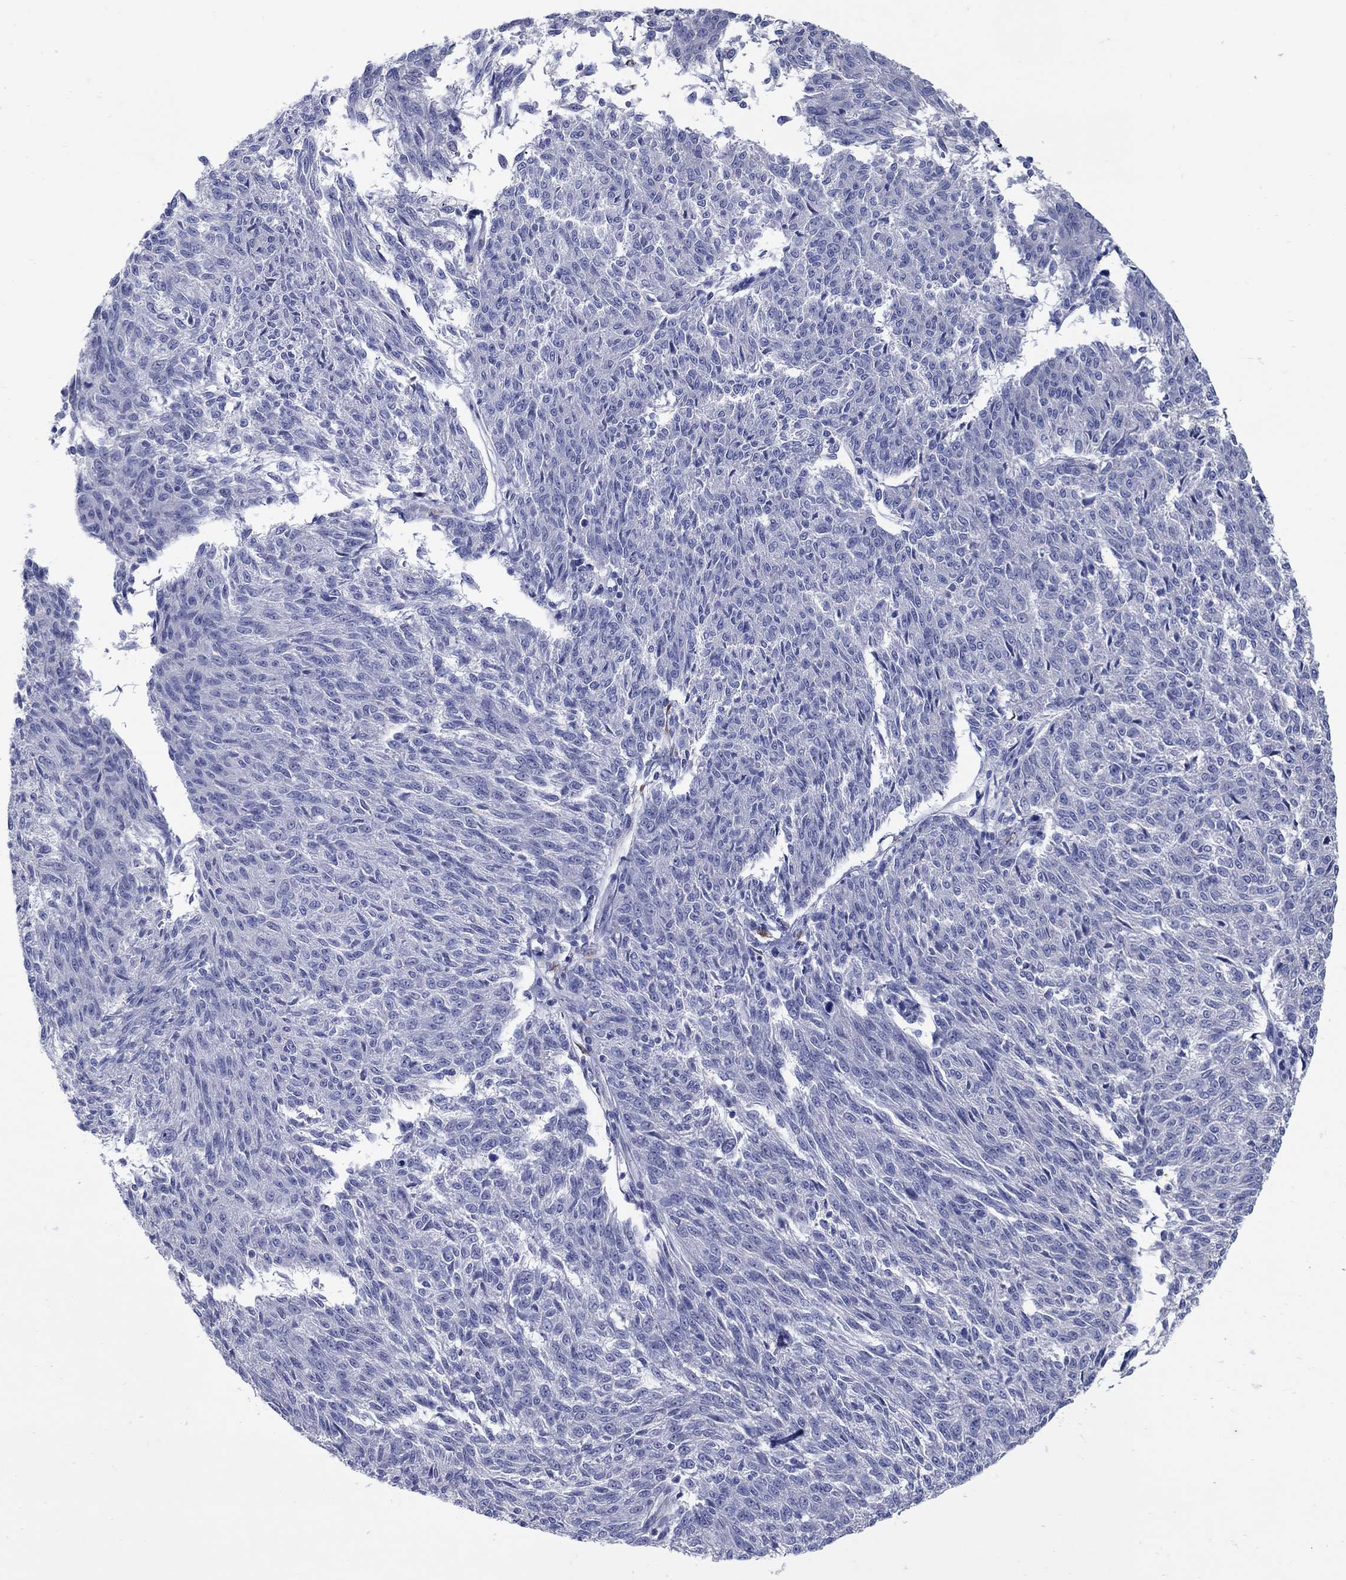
{"staining": {"intensity": "negative", "quantity": "none", "location": "none"}, "tissue": "melanoma", "cell_type": "Tumor cells", "image_type": "cancer", "snomed": [{"axis": "morphology", "description": "Malignant melanoma, NOS"}, {"axis": "topography", "description": "Skin"}], "caption": "This is an IHC histopathology image of malignant melanoma. There is no staining in tumor cells.", "gene": "REEP2", "patient": {"sex": "female", "age": 72}}